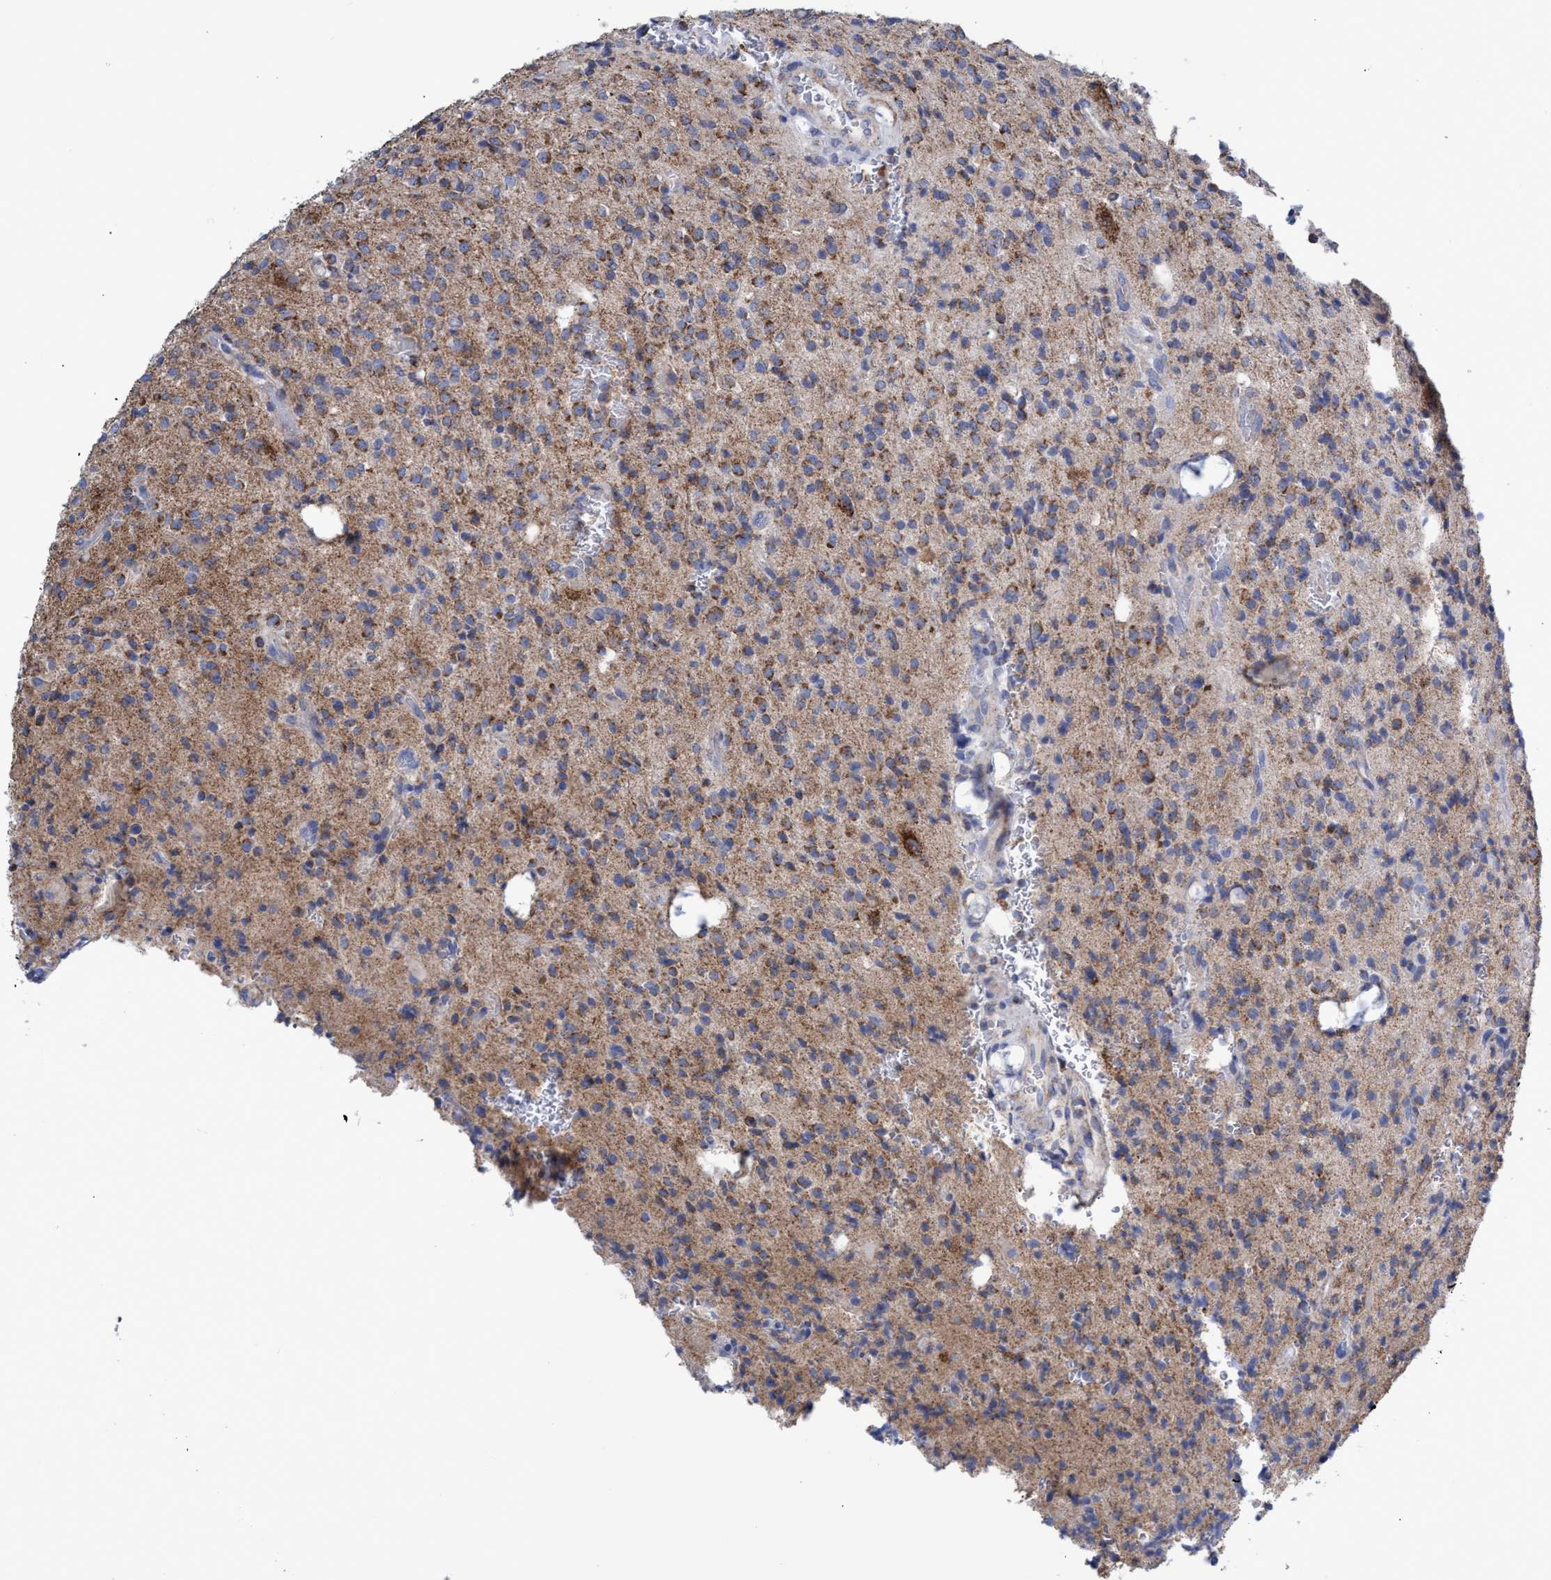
{"staining": {"intensity": "moderate", "quantity": ">75%", "location": "cytoplasmic/membranous"}, "tissue": "glioma", "cell_type": "Tumor cells", "image_type": "cancer", "snomed": [{"axis": "morphology", "description": "Glioma, malignant, High grade"}, {"axis": "topography", "description": "Brain"}], "caption": "Brown immunohistochemical staining in human glioma reveals moderate cytoplasmic/membranous staining in approximately >75% of tumor cells.", "gene": "ZNF750", "patient": {"sex": "male", "age": 34}}